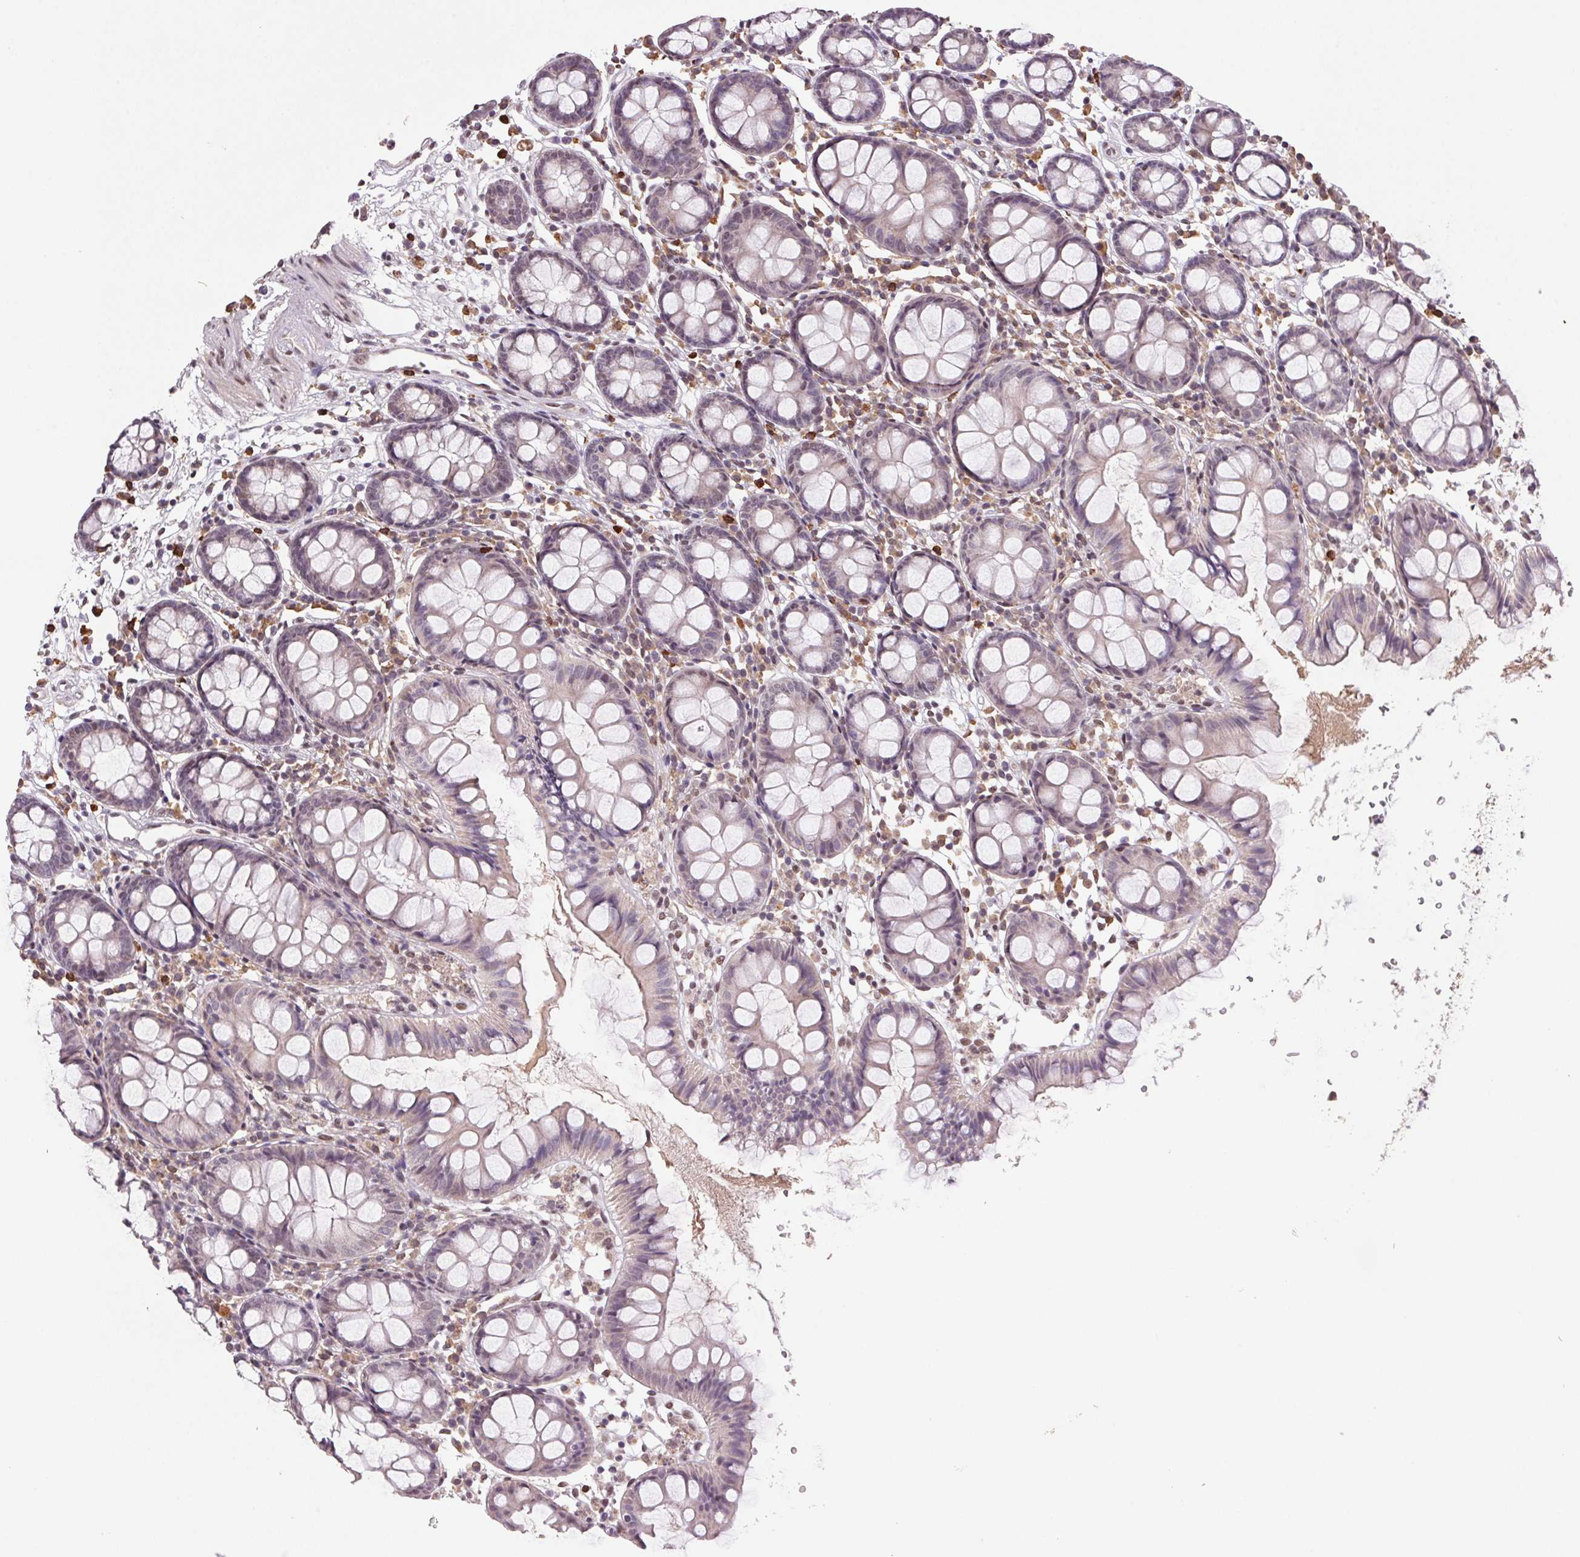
{"staining": {"intensity": "weak", "quantity": ">75%", "location": "nuclear"}, "tissue": "colon", "cell_type": "Endothelial cells", "image_type": "normal", "snomed": [{"axis": "morphology", "description": "Normal tissue, NOS"}, {"axis": "topography", "description": "Colon"}], "caption": "Immunohistochemistry image of normal colon: human colon stained using IHC displays low levels of weak protein expression localized specifically in the nuclear of endothelial cells, appearing as a nuclear brown color.", "gene": "ZBTB4", "patient": {"sex": "female", "age": 84}}